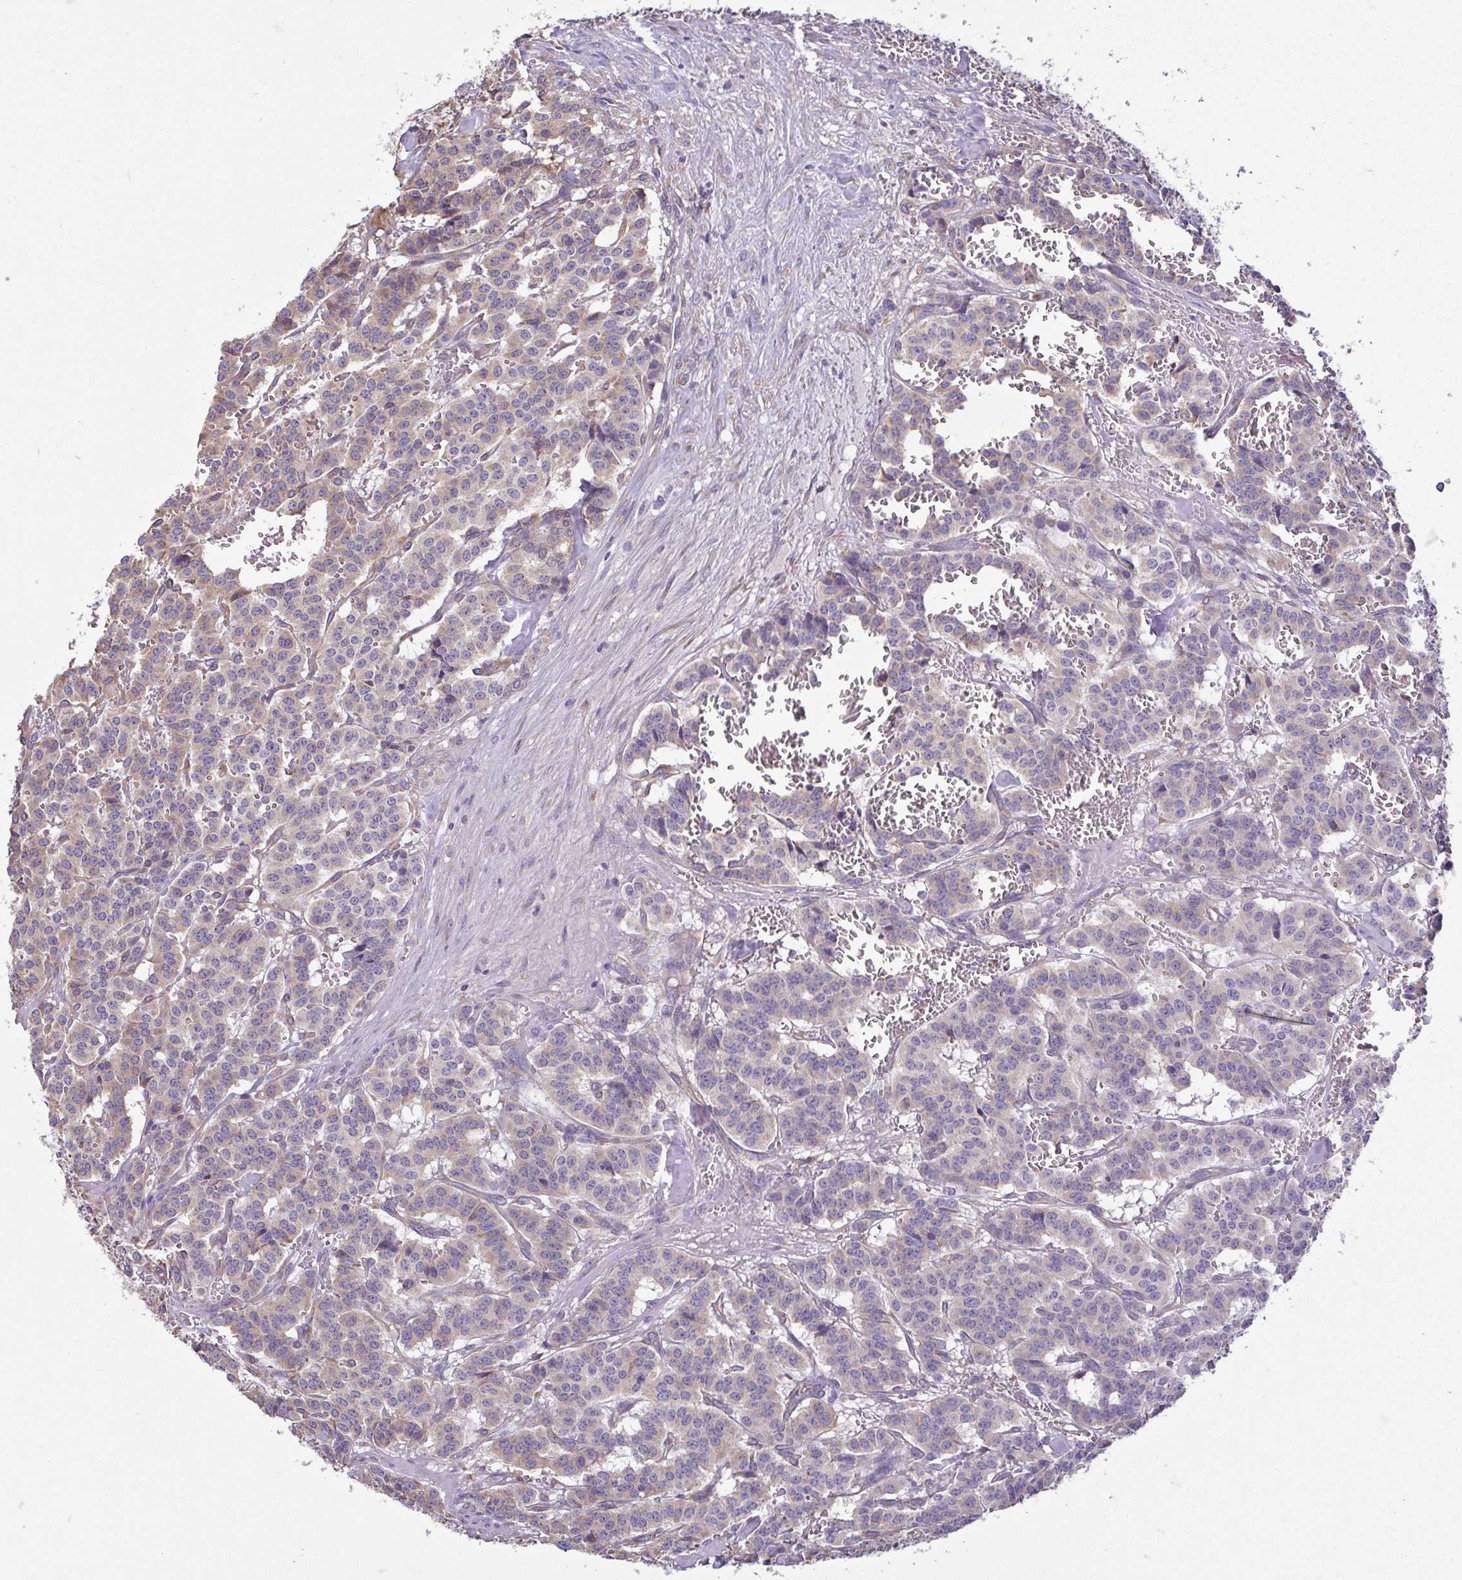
{"staining": {"intensity": "weak", "quantity": "<25%", "location": "cytoplasmic/membranous"}, "tissue": "carcinoid", "cell_type": "Tumor cells", "image_type": "cancer", "snomed": [{"axis": "morphology", "description": "Normal tissue, NOS"}, {"axis": "morphology", "description": "Carcinoid, malignant, NOS"}, {"axis": "topography", "description": "Lung"}], "caption": "Immunohistochemical staining of human carcinoid (malignant) displays no significant staining in tumor cells.", "gene": "MYL10", "patient": {"sex": "female", "age": 46}}